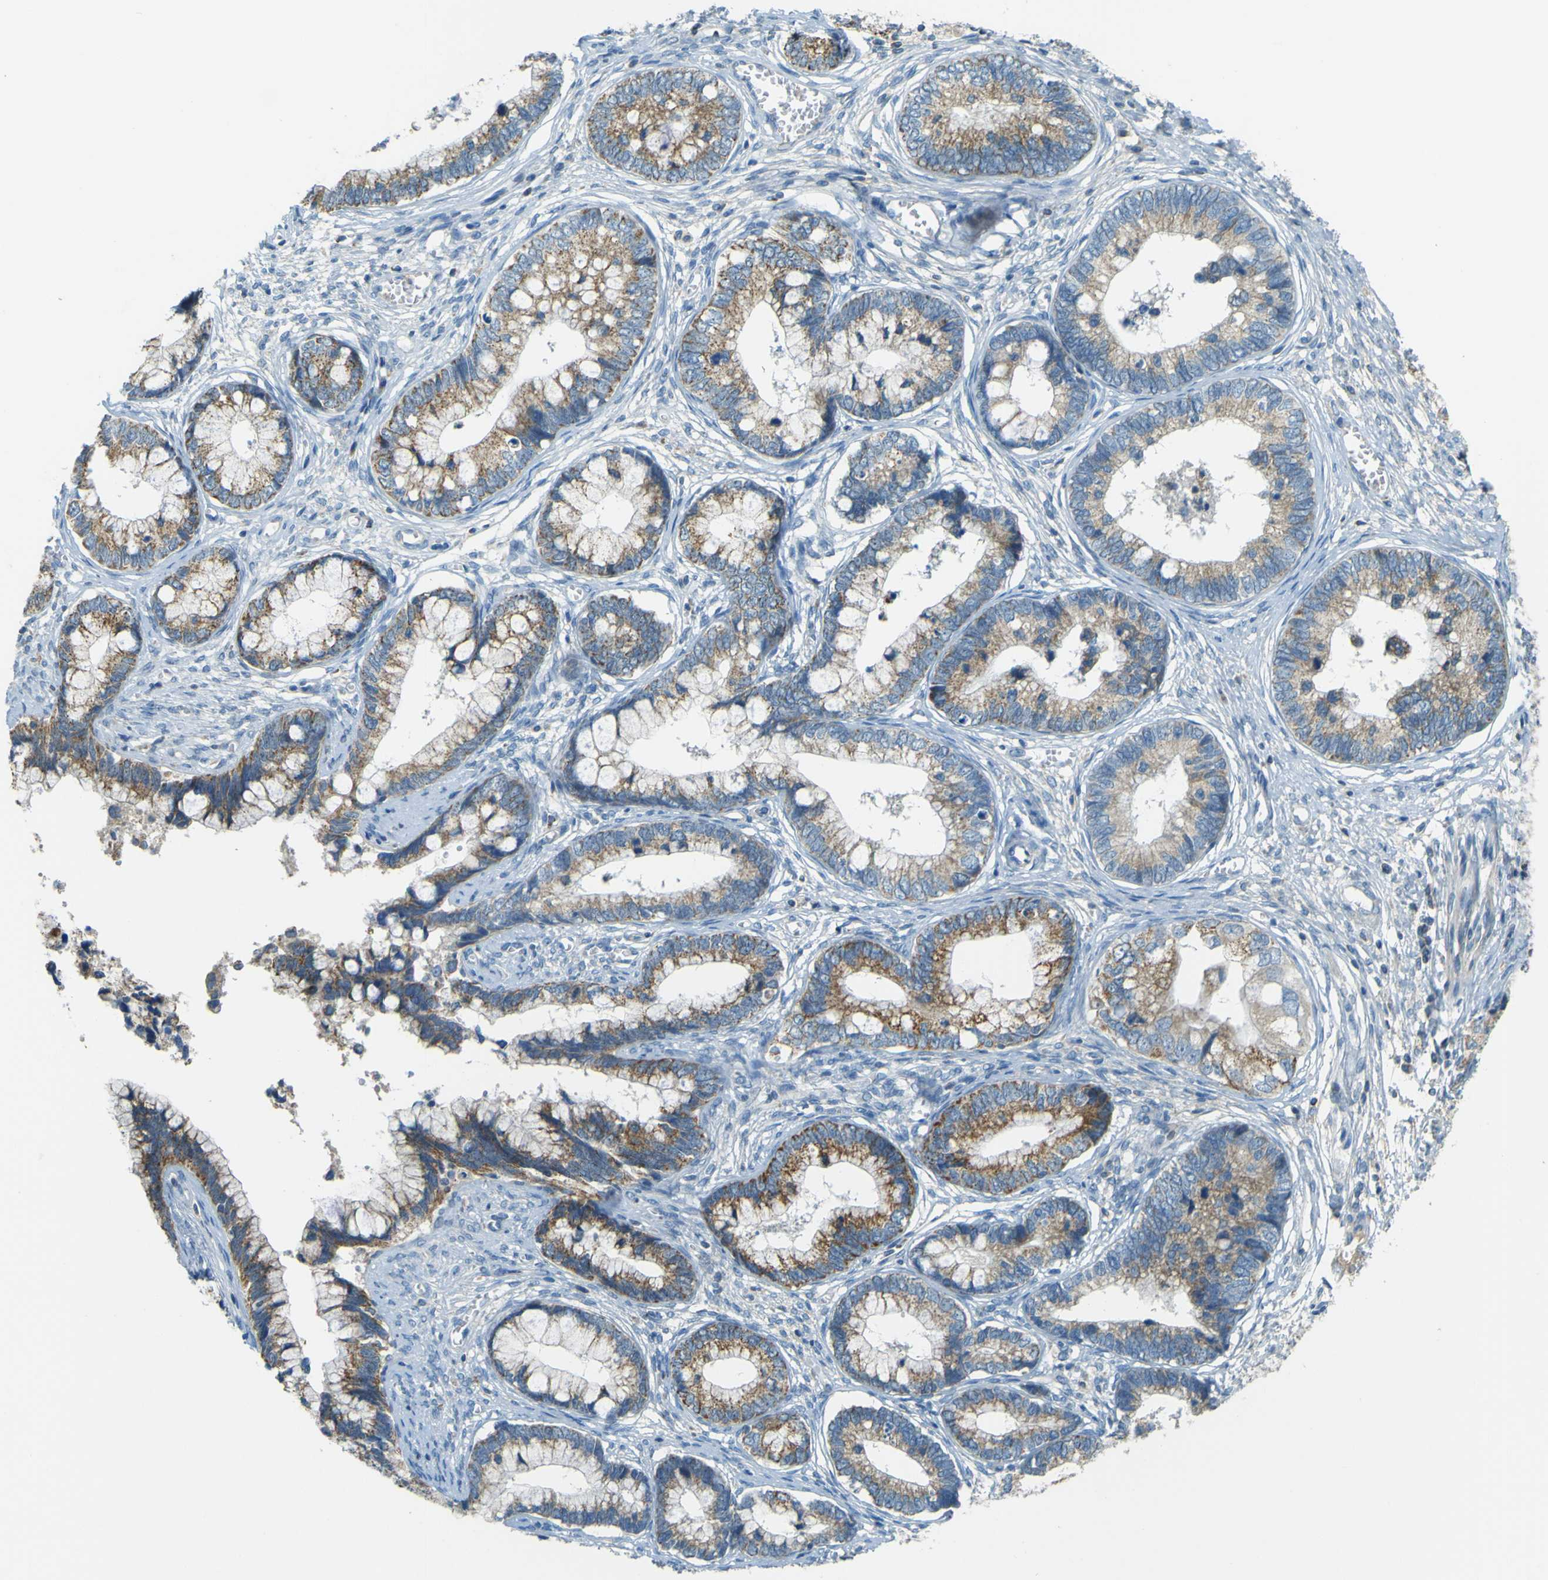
{"staining": {"intensity": "moderate", "quantity": ">75%", "location": "cytoplasmic/membranous"}, "tissue": "cervical cancer", "cell_type": "Tumor cells", "image_type": "cancer", "snomed": [{"axis": "morphology", "description": "Adenocarcinoma, NOS"}, {"axis": "topography", "description": "Cervix"}], "caption": "This photomicrograph demonstrates adenocarcinoma (cervical) stained with immunohistochemistry to label a protein in brown. The cytoplasmic/membranous of tumor cells show moderate positivity for the protein. Nuclei are counter-stained blue.", "gene": "FKTN", "patient": {"sex": "female", "age": 44}}